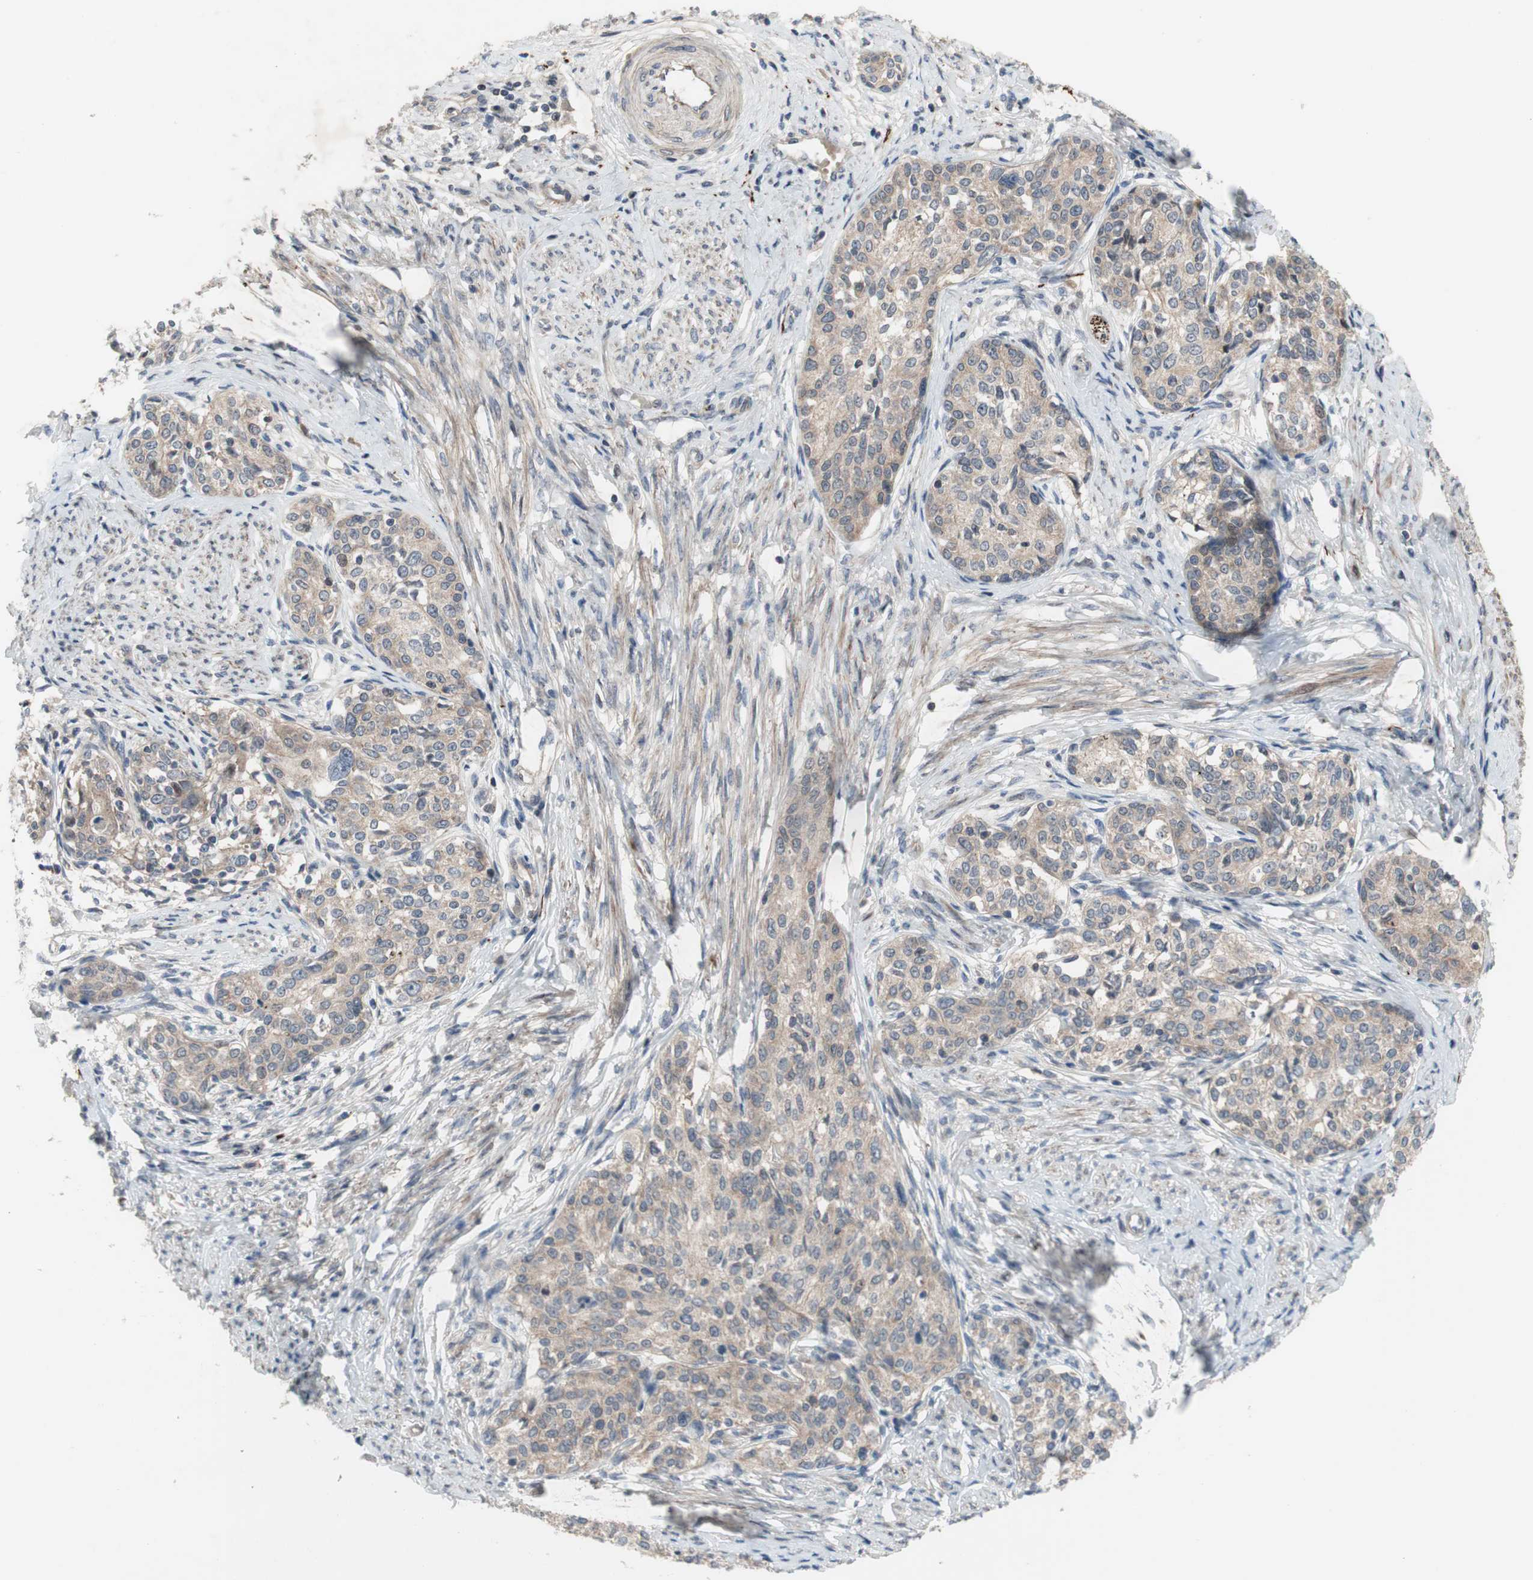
{"staining": {"intensity": "weak", "quantity": ">75%", "location": "cytoplasmic/membranous"}, "tissue": "cervical cancer", "cell_type": "Tumor cells", "image_type": "cancer", "snomed": [{"axis": "morphology", "description": "Squamous cell carcinoma, NOS"}, {"axis": "morphology", "description": "Adenocarcinoma, NOS"}, {"axis": "topography", "description": "Cervix"}], "caption": "Protein staining exhibits weak cytoplasmic/membranous positivity in approximately >75% of tumor cells in cervical cancer.", "gene": "OAZ1", "patient": {"sex": "female", "age": 52}}